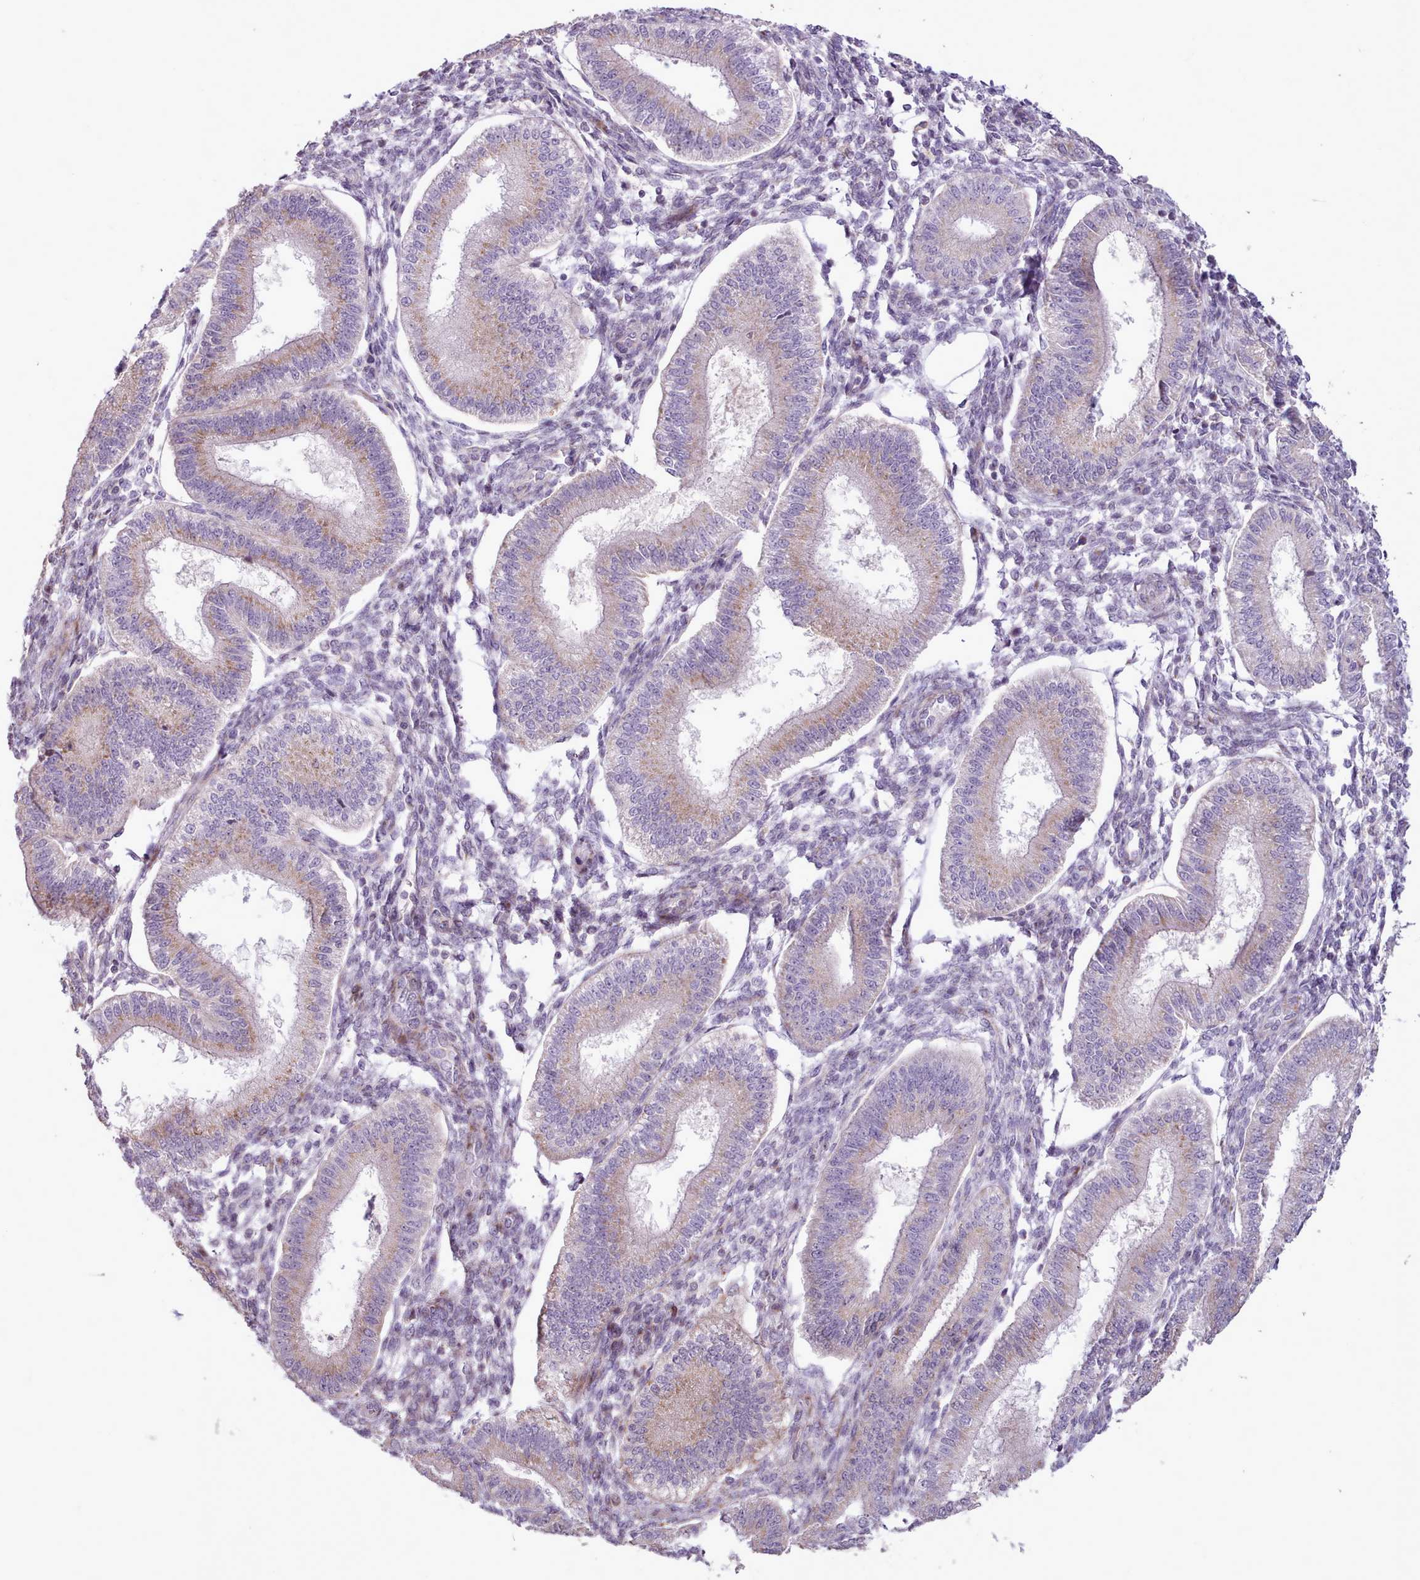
{"staining": {"intensity": "negative", "quantity": "none", "location": "none"}, "tissue": "endometrium", "cell_type": "Cells in endometrial stroma", "image_type": "normal", "snomed": [{"axis": "morphology", "description": "Normal tissue, NOS"}, {"axis": "topography", "description": "Endometrium"}], "caption": "The histopathology image demonstrates no staining of cells in endometrial stroma in normal endometrium.", "gene": "PPP3R1", "patient": {"sex": "female", "age": 39}}